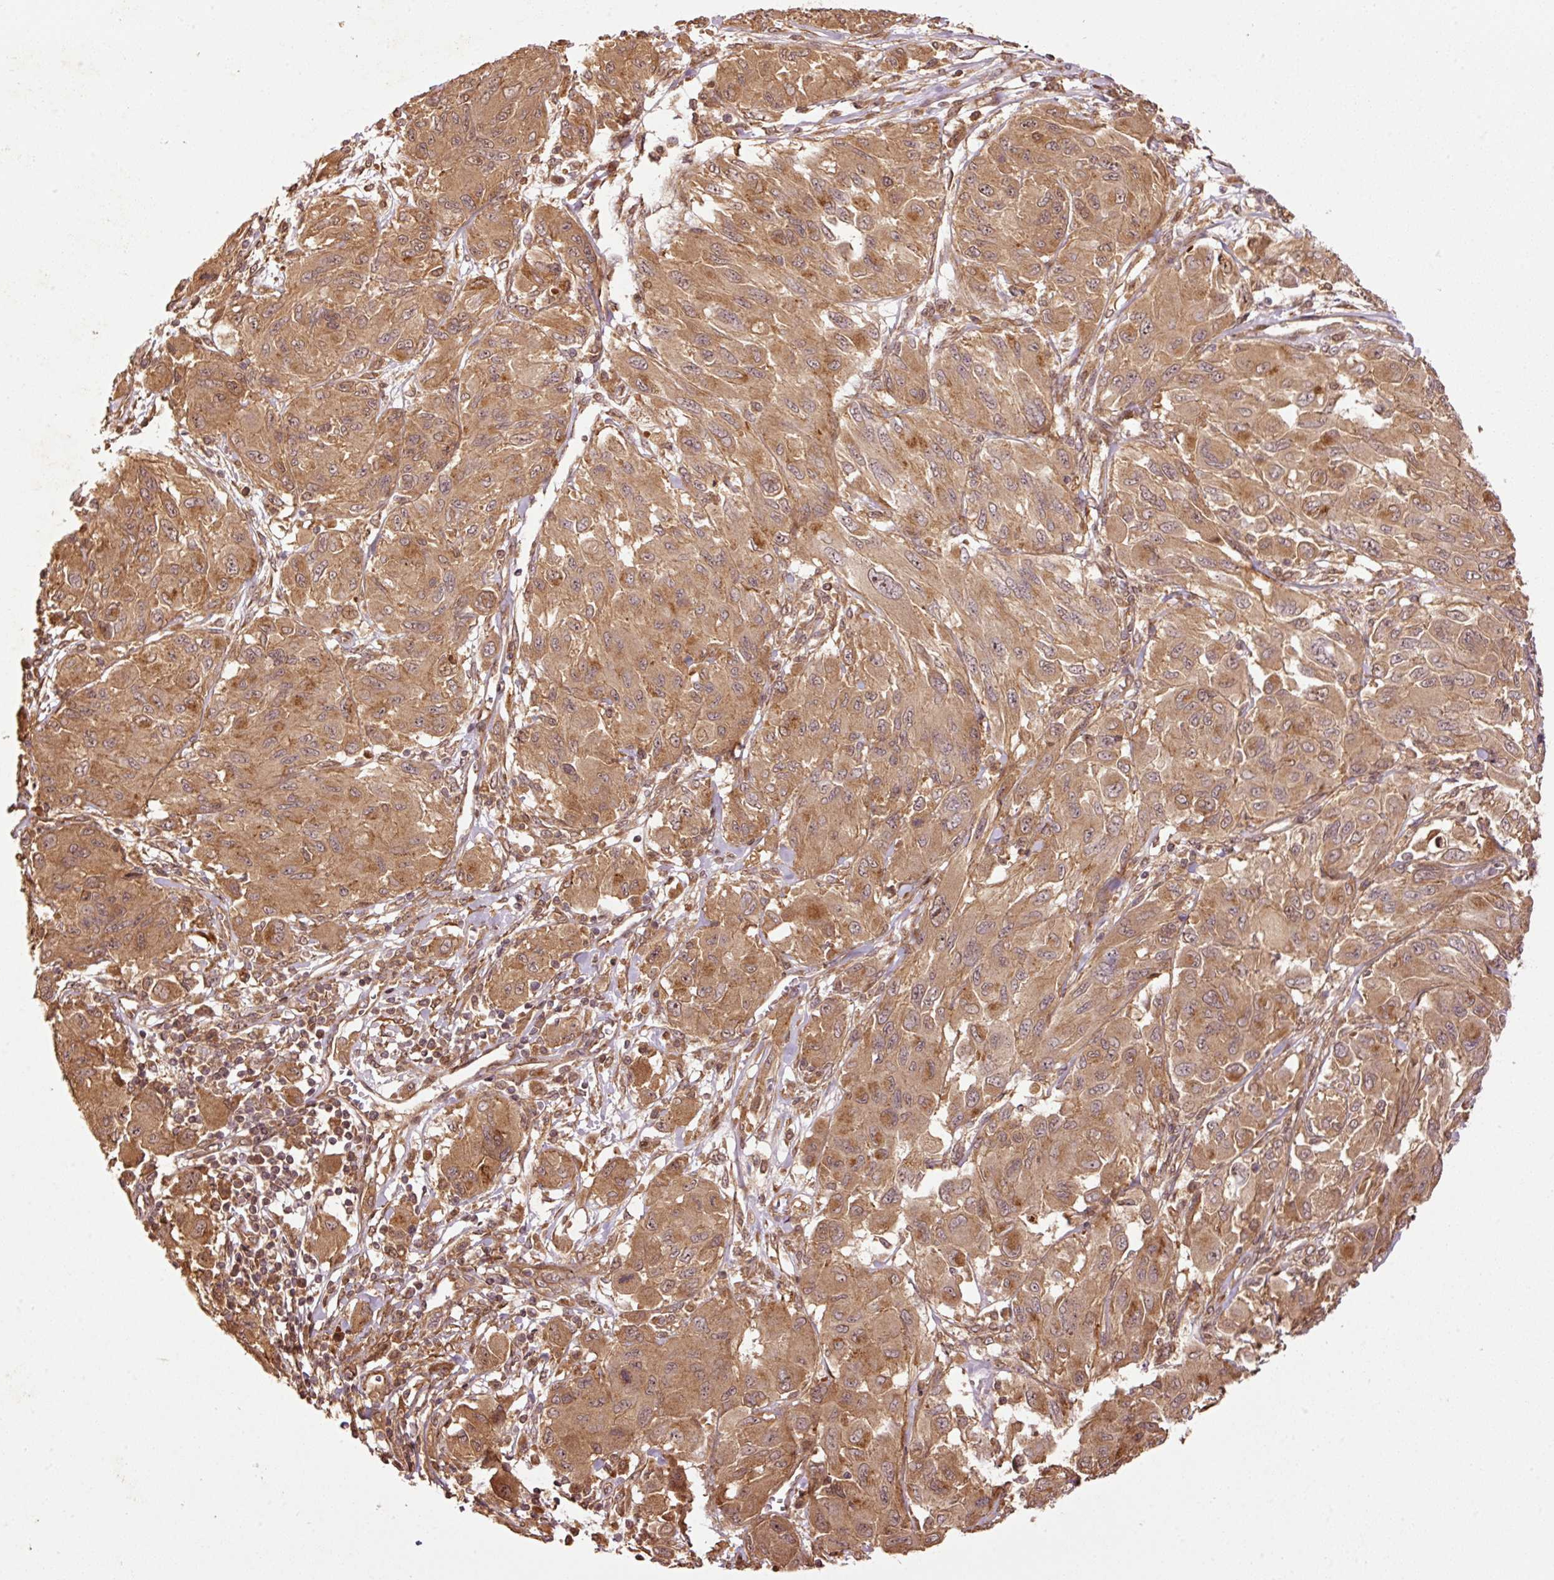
{"staining": {"intensity": "moderate", "quantity": ">75%", "location": "cytoplasmic/membranous,nuclear"}, "tissue": "melanoma", "cell_type": "Tumor cells", "image_type": "cancer", "snomed": [{"axis": "morphology", "description": "Malignant melanoma, NOS"}, {"axis": "topography", "description": "Skin"}], "caption": "A micrograph of malignant melanoma stained for a protein displays moderate cytoplasmic/membranous and nuclear brown staining in tumor cells.", "gene": "OXER1", "patient": {"sex": "female", "age": 91}}